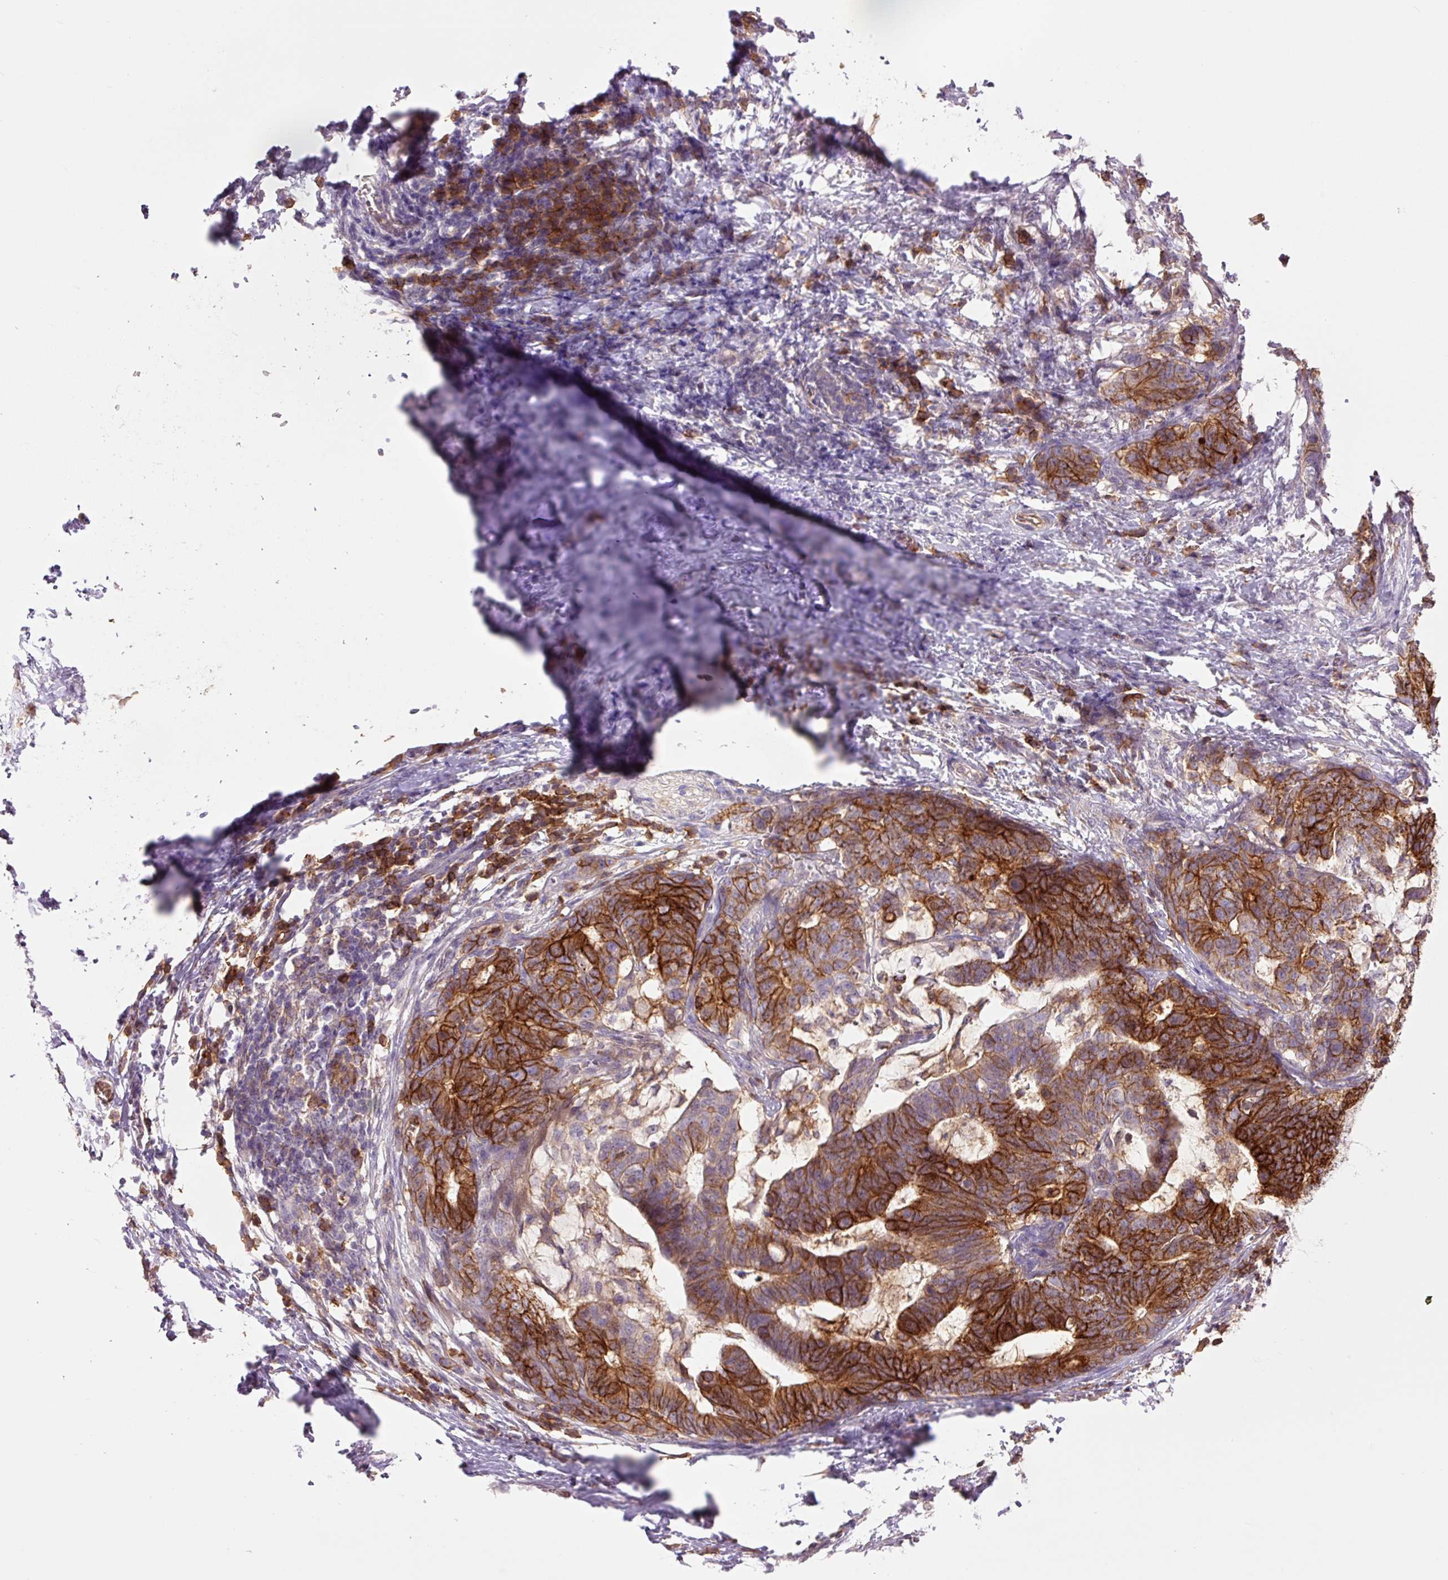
{"staining": {"intensity": "strong", "quantity": ">75%", "location": "cytoplasmic/membranous"}, "tissue": "stomach cancer", "cell_type": "Tumor cells", "image_type": "cancer", "snomed": [{"axis": "morphology", "description": "Normal tissue, NOS"}, {"axis": "morphology", "description": "Adenocarcinoma, NOS"}, {"axis": "topography", "description": "Stomach"}], "caption": "Human stomach adenocarcinoma stained for a protein (brown) demonstrates strong cytoplasmic/membranous positive positivity in approximately >75% of tumor cells.", "gene": "SLC1A4", "patient": {"sex": "female", "age": 64}}